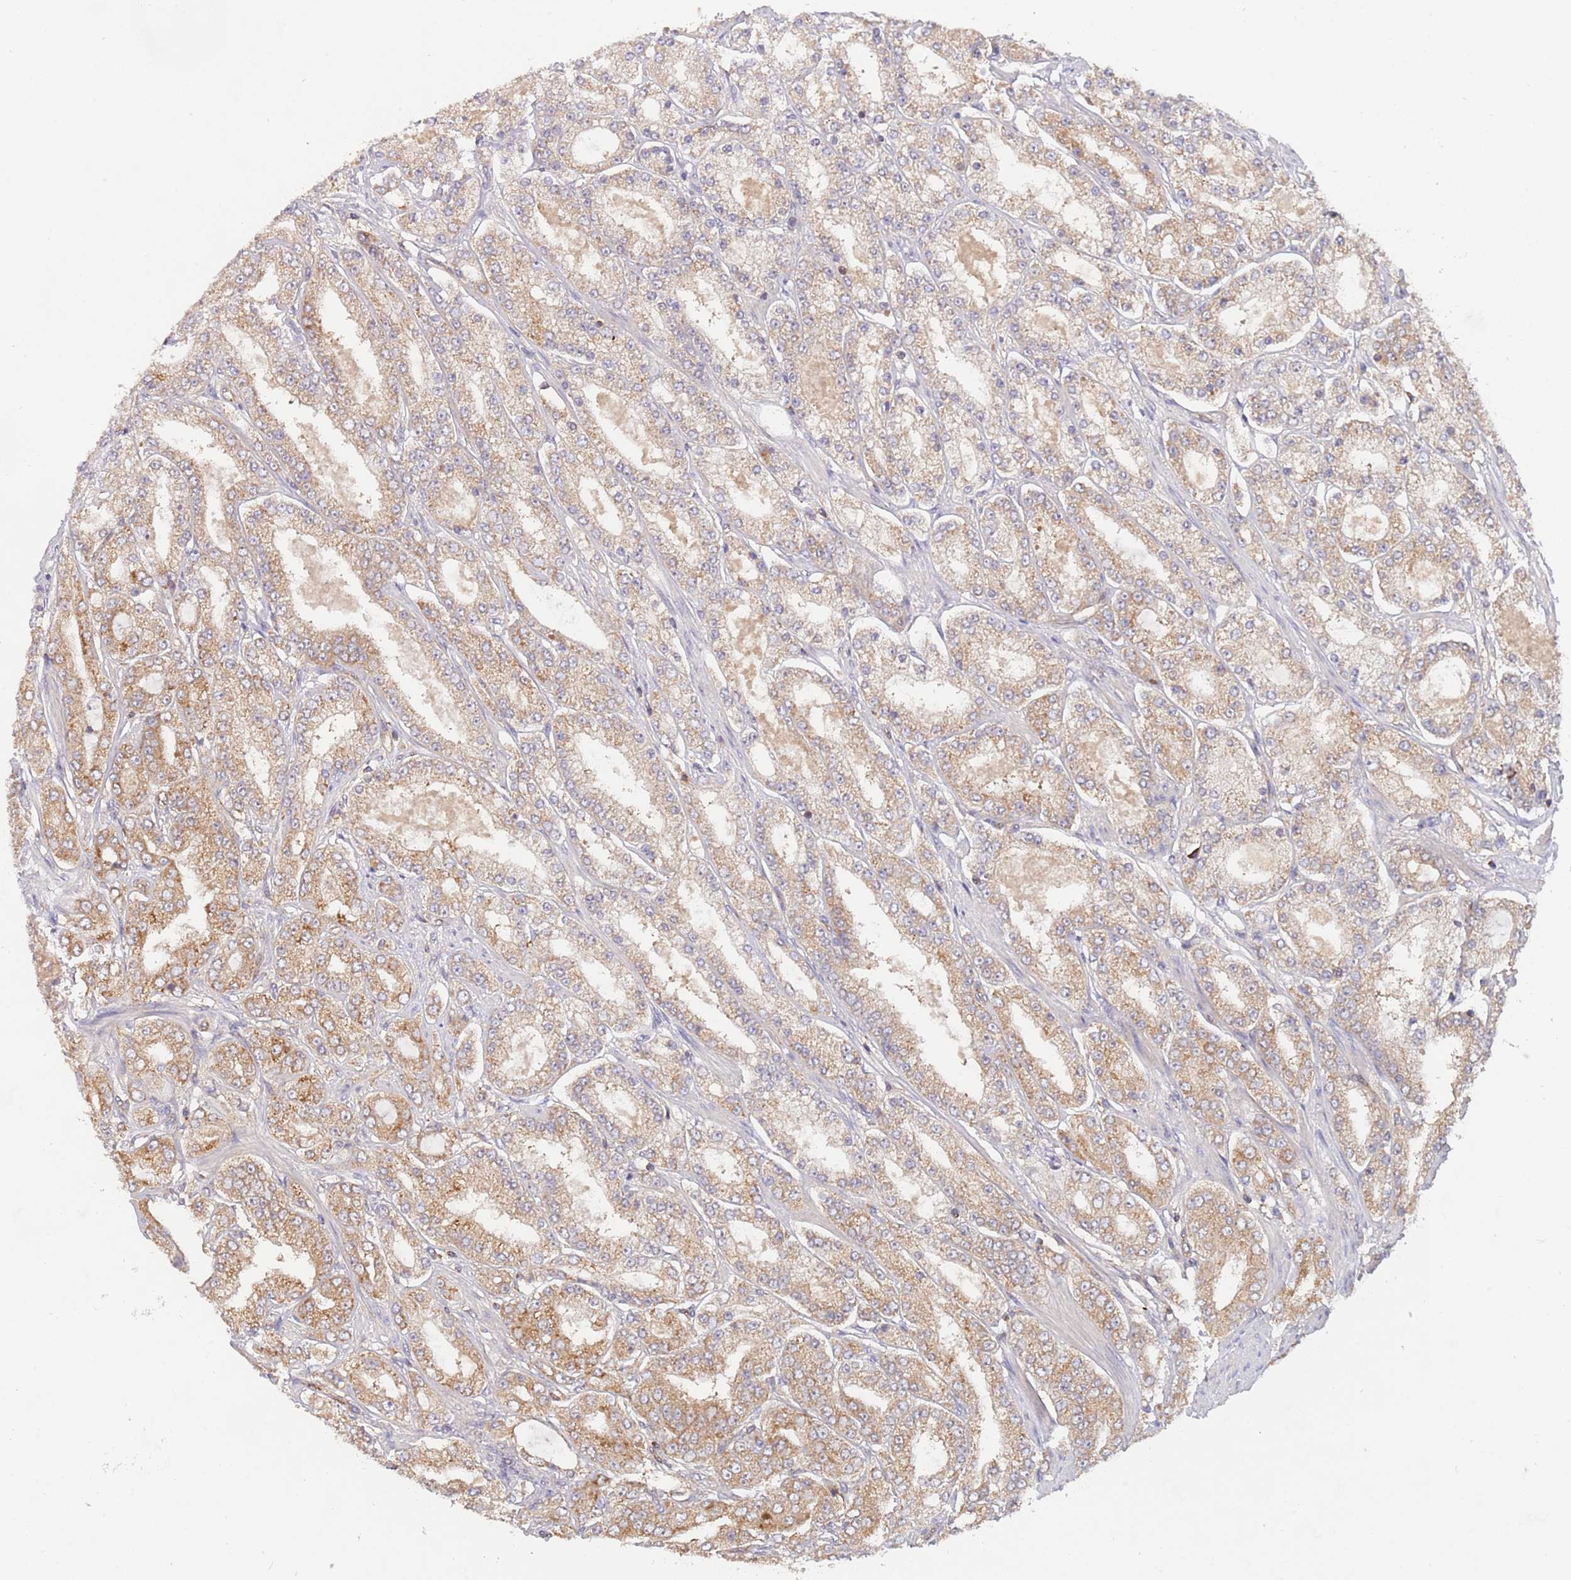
{"staining": {"intensity": "moderate", "quantity": "25%-75%", "location": "cytoplasmic/membranous"}, "tissue": "prostate cancer", "cell_type": "Tumor cells", "image_type": "cancer", "snomed": [{"axis": "morphology", "description": "Adenocarcinoma, High grade"}, {"axis": "topography", "description": "Prostate"}], "caption": "Immunohistochemistry staining of prostate cancer, which exhibits medium levels of moderate cytoplasmic/membranous staining in approximately 25%-75% of tumor cells indicating moderate cytoplasmic/membranous protein staining. The staining was performed using DAB (brown) for protein detection and nuclei were counterstained in hematoxylin (blue).", "gene": "GUK1", "patient": {"sex": "male", "age": 68}}